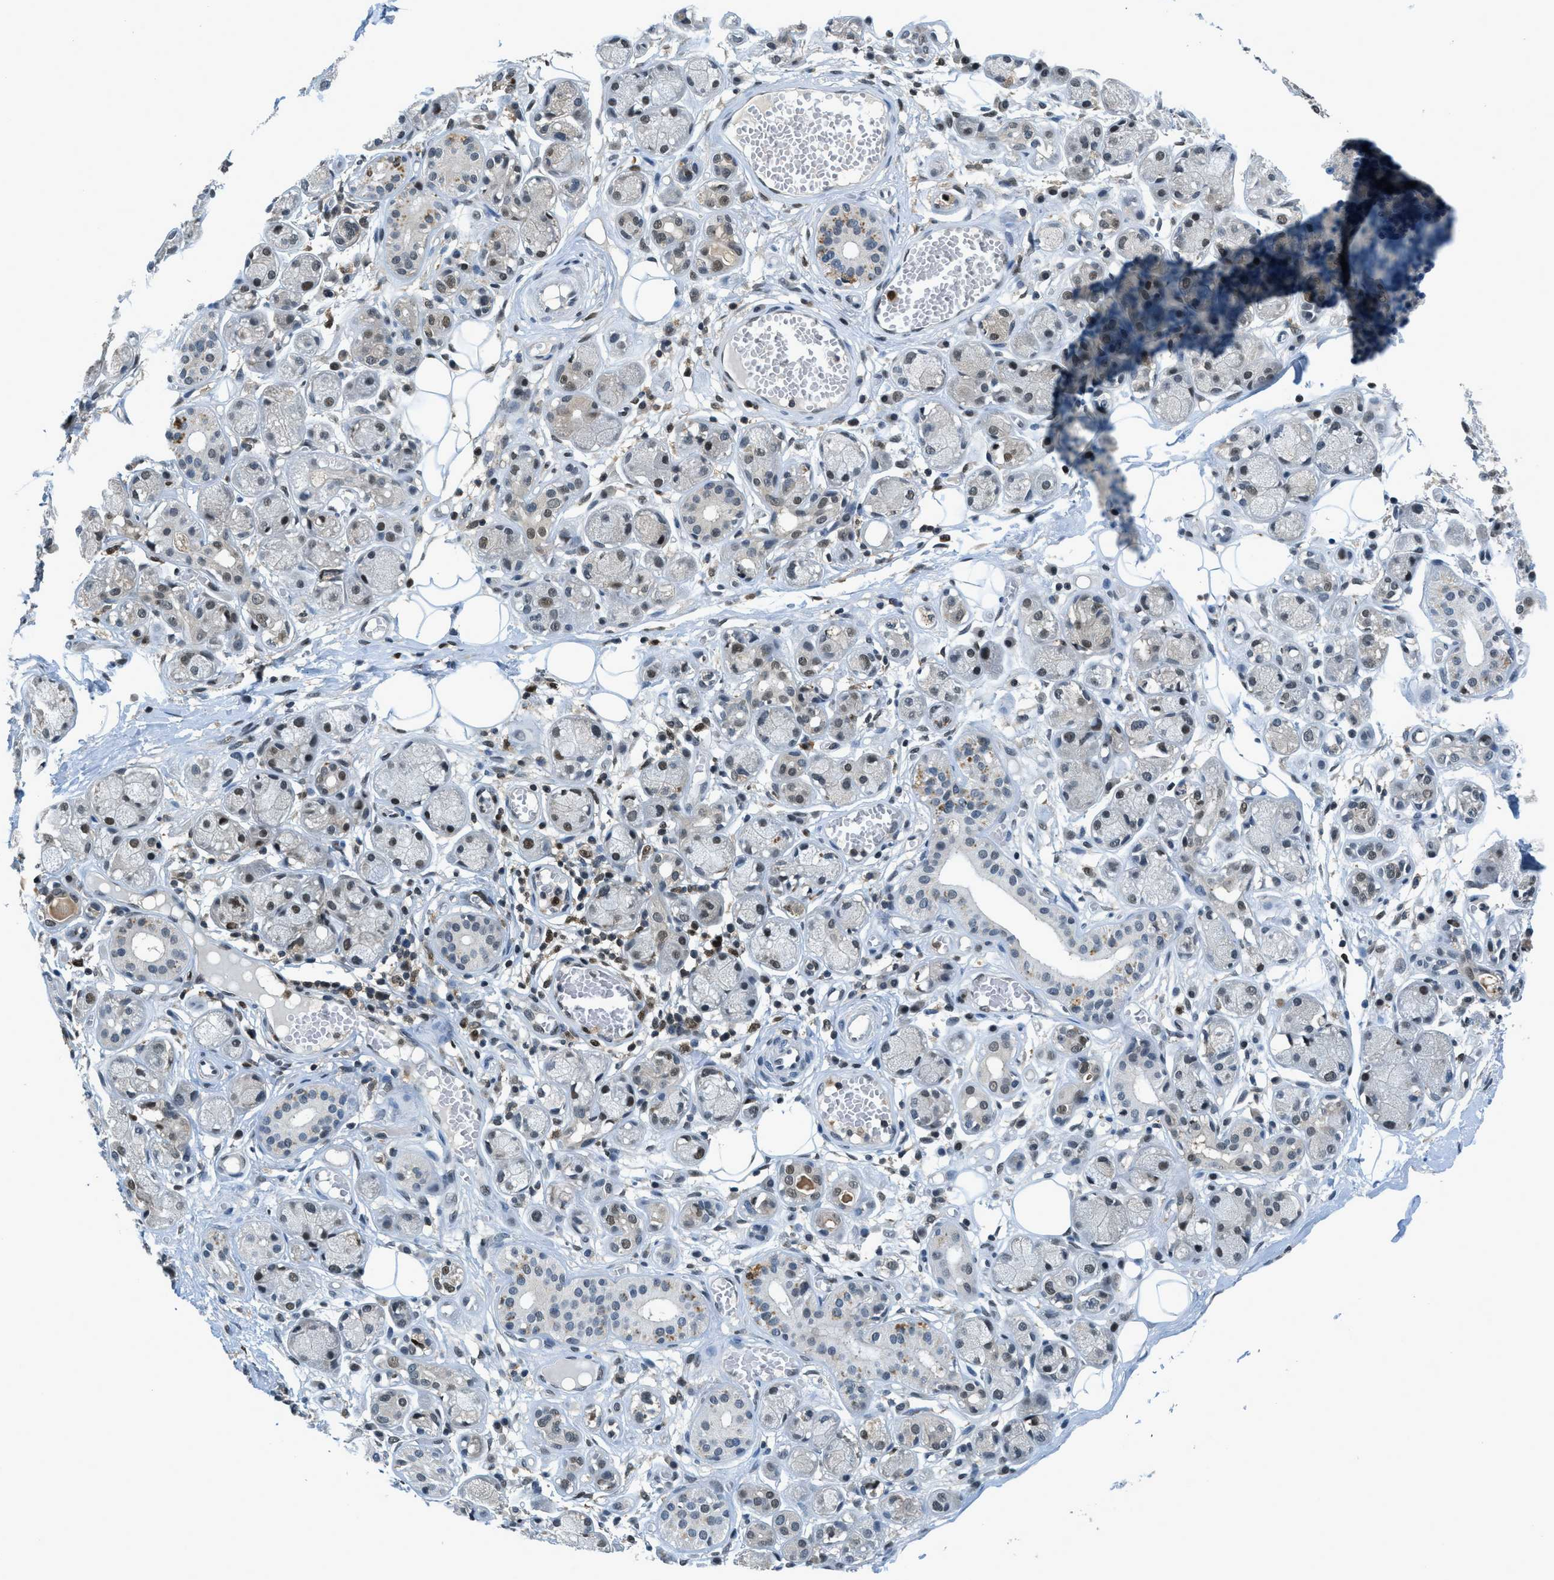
{"staining": {"intensity": "weak", "quantity": ">75%", "location": "nuclear"}, "tissue": "adipose tissue", "cell_type": "Adipocytes", "image_type": "normal", "snomed": [{"axis": "morphology", "description": "Normal tissue, NOS"}, {"axis": "morphology", "description": "Inflammation, NOS"}, {"axis": "topography", "description": "Salivary gland"}, {"axis": "topography", "description": "Peripheral nerve tissue"}], "caption": "Adipocytes reveal low levels of weak nuclear expression in approximately >75% of cells in normal adipose tissue.", "gene": "OGFR", "patient": {"sex": "female", "age": 75}}